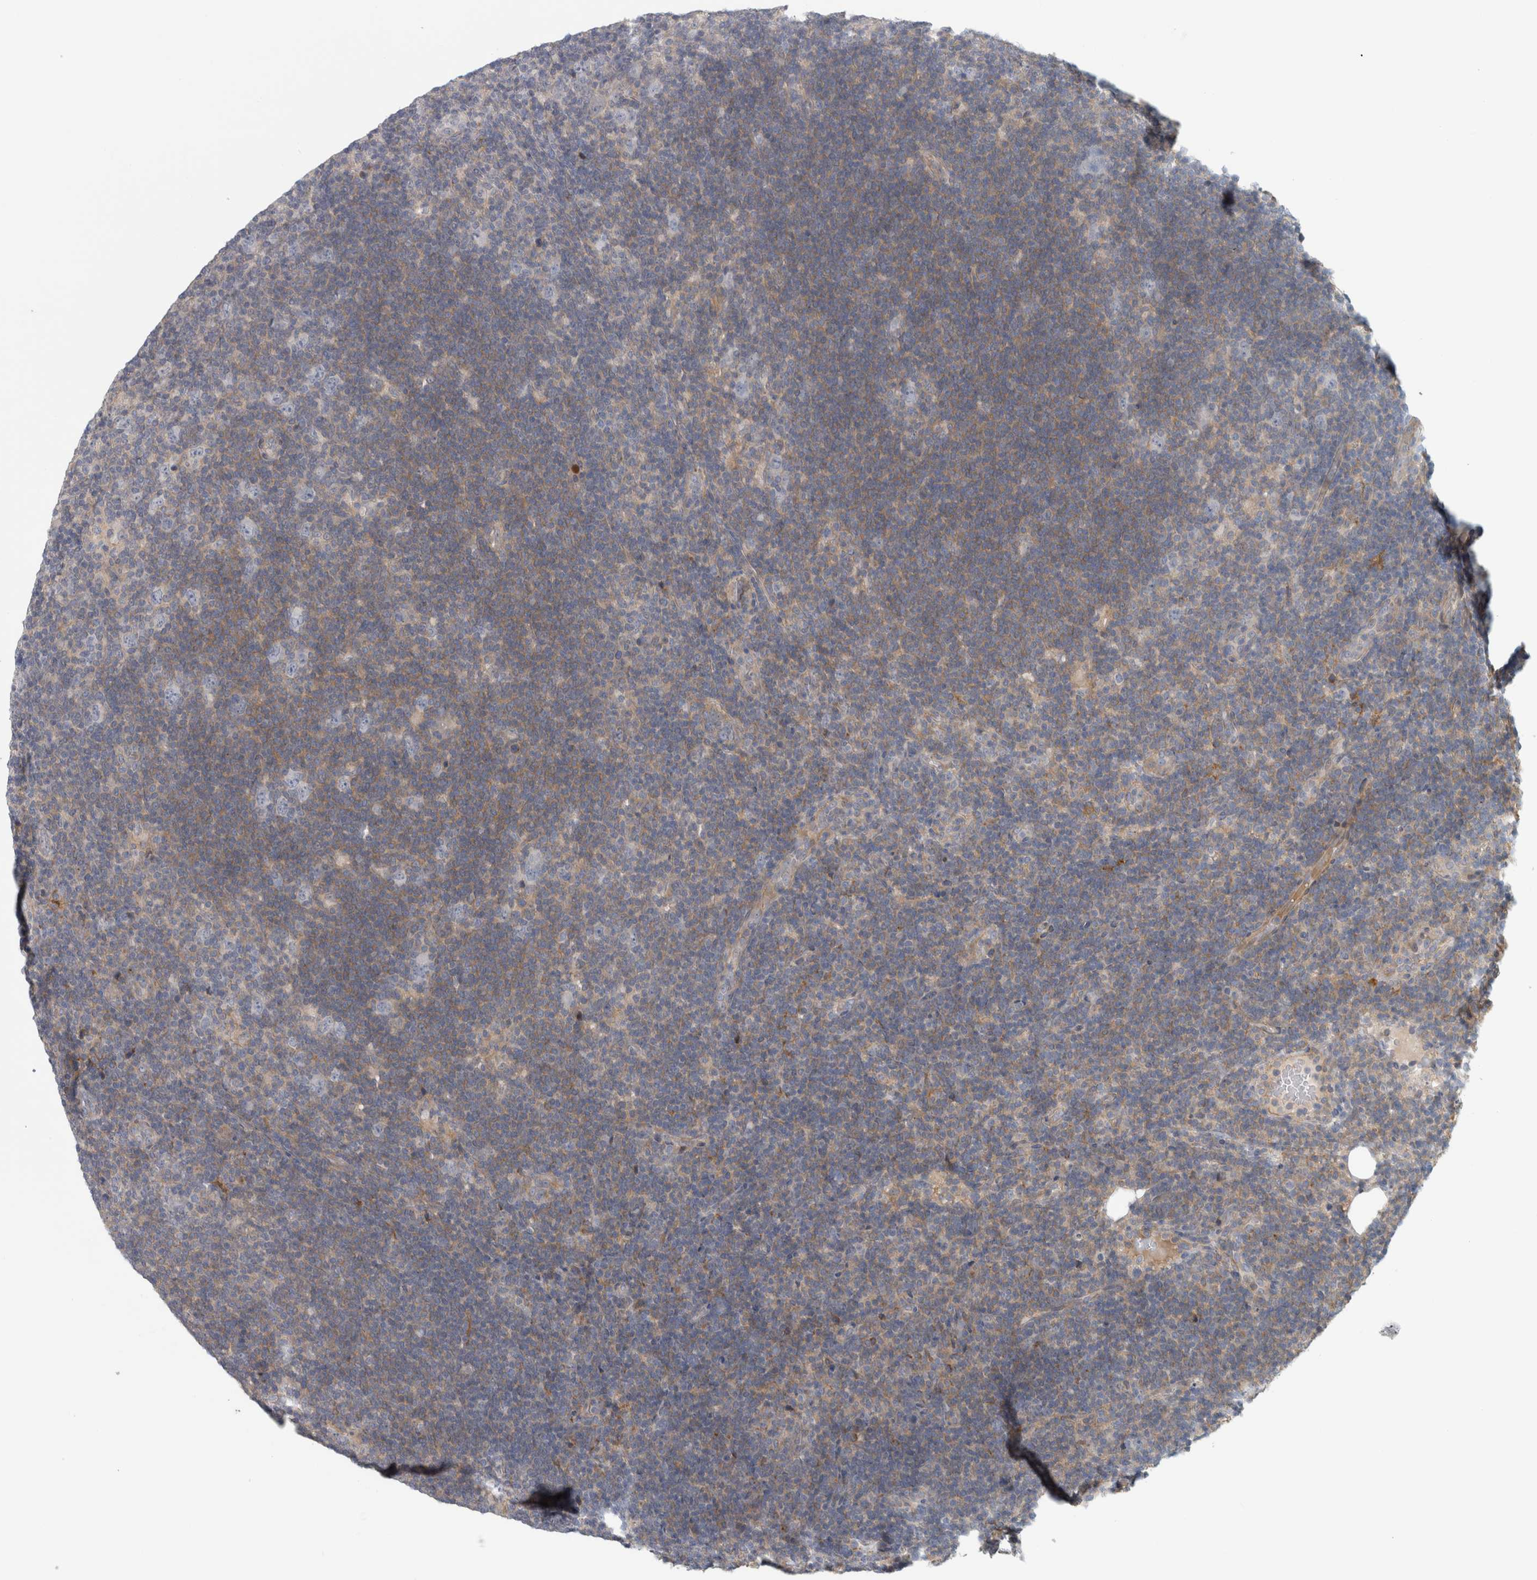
{"staining": {"intensity": "negative", "quantity": "none", "location": "none"}, "tissue": "lymphoma", "cell_type": "Tumor cells", "image_type": "cancer", "snomed": [{"axis": "morphology", "description": "Hodgkin's disease, NOS"}, {"axis": "topography", "description": "Lymph node"}], "caption": "Protein analysis of Hodgkin's disease exhibits no significant positivity in tumor cells. (Immunohistochemistry (ihc), brightfield microscopy, high magnification).", "gene": "ZNF804B", "patient": {"sex": "female", "age": 57}}